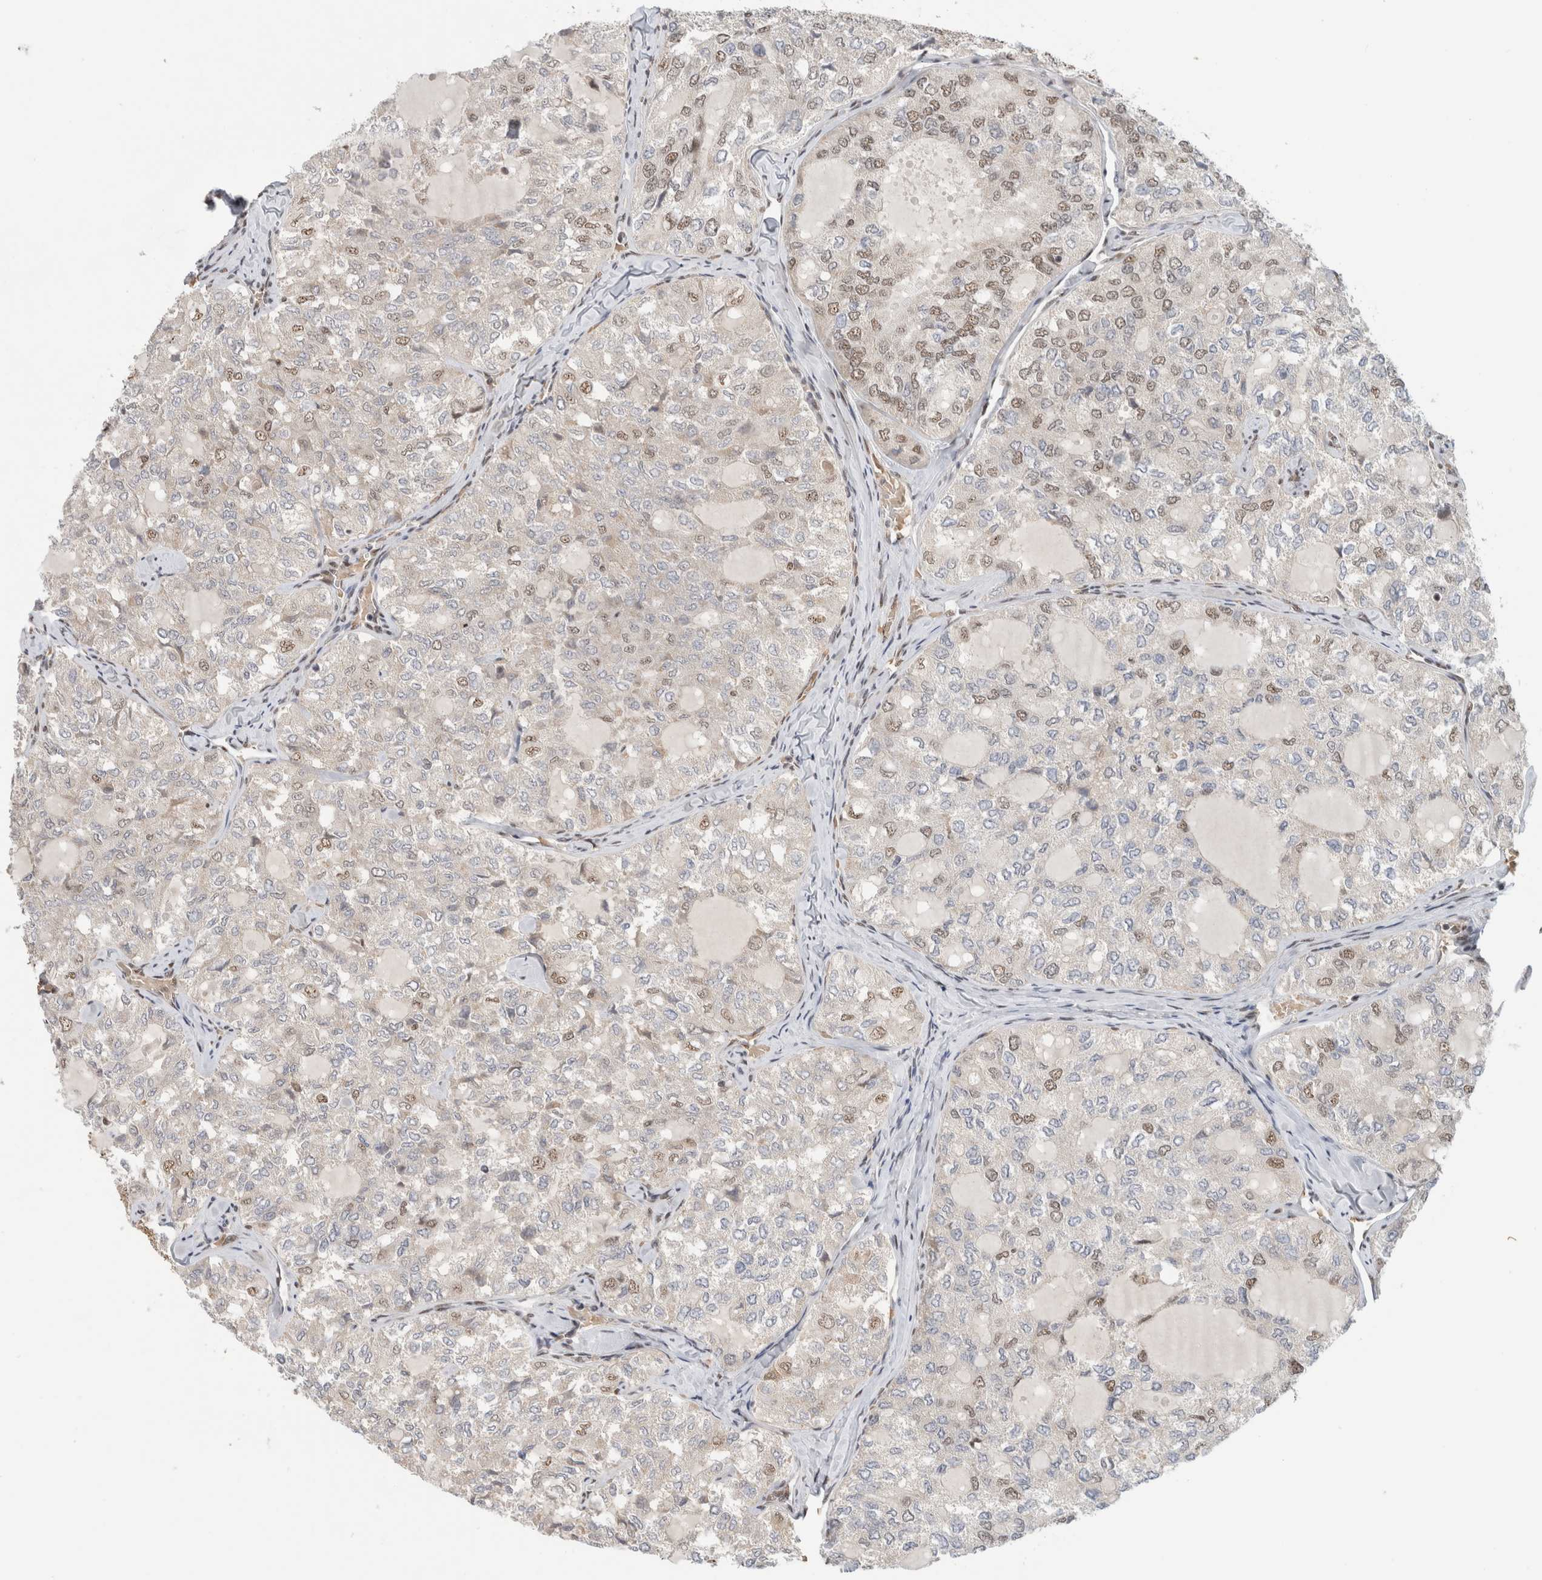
{"staining": {"intensity": "moderate", "quantity": "<25%", "location": "nuclear"}, "tissue": "thyroid cancer", "cell_type": "Tumor cells", "image_type": "cancer", "snomed": [{"axis": "morphology", "description": "Follicular adenoma carcinoma, NOS"}, {"axis": "topography", "description": "Thyroid gland"}], "caption": "Tumor cells show moderate nuclear expression in about <25% of cells in thyroid cancer.", "gene": "NCAPG2", "patient": {"sex": "male", "age": 75}}